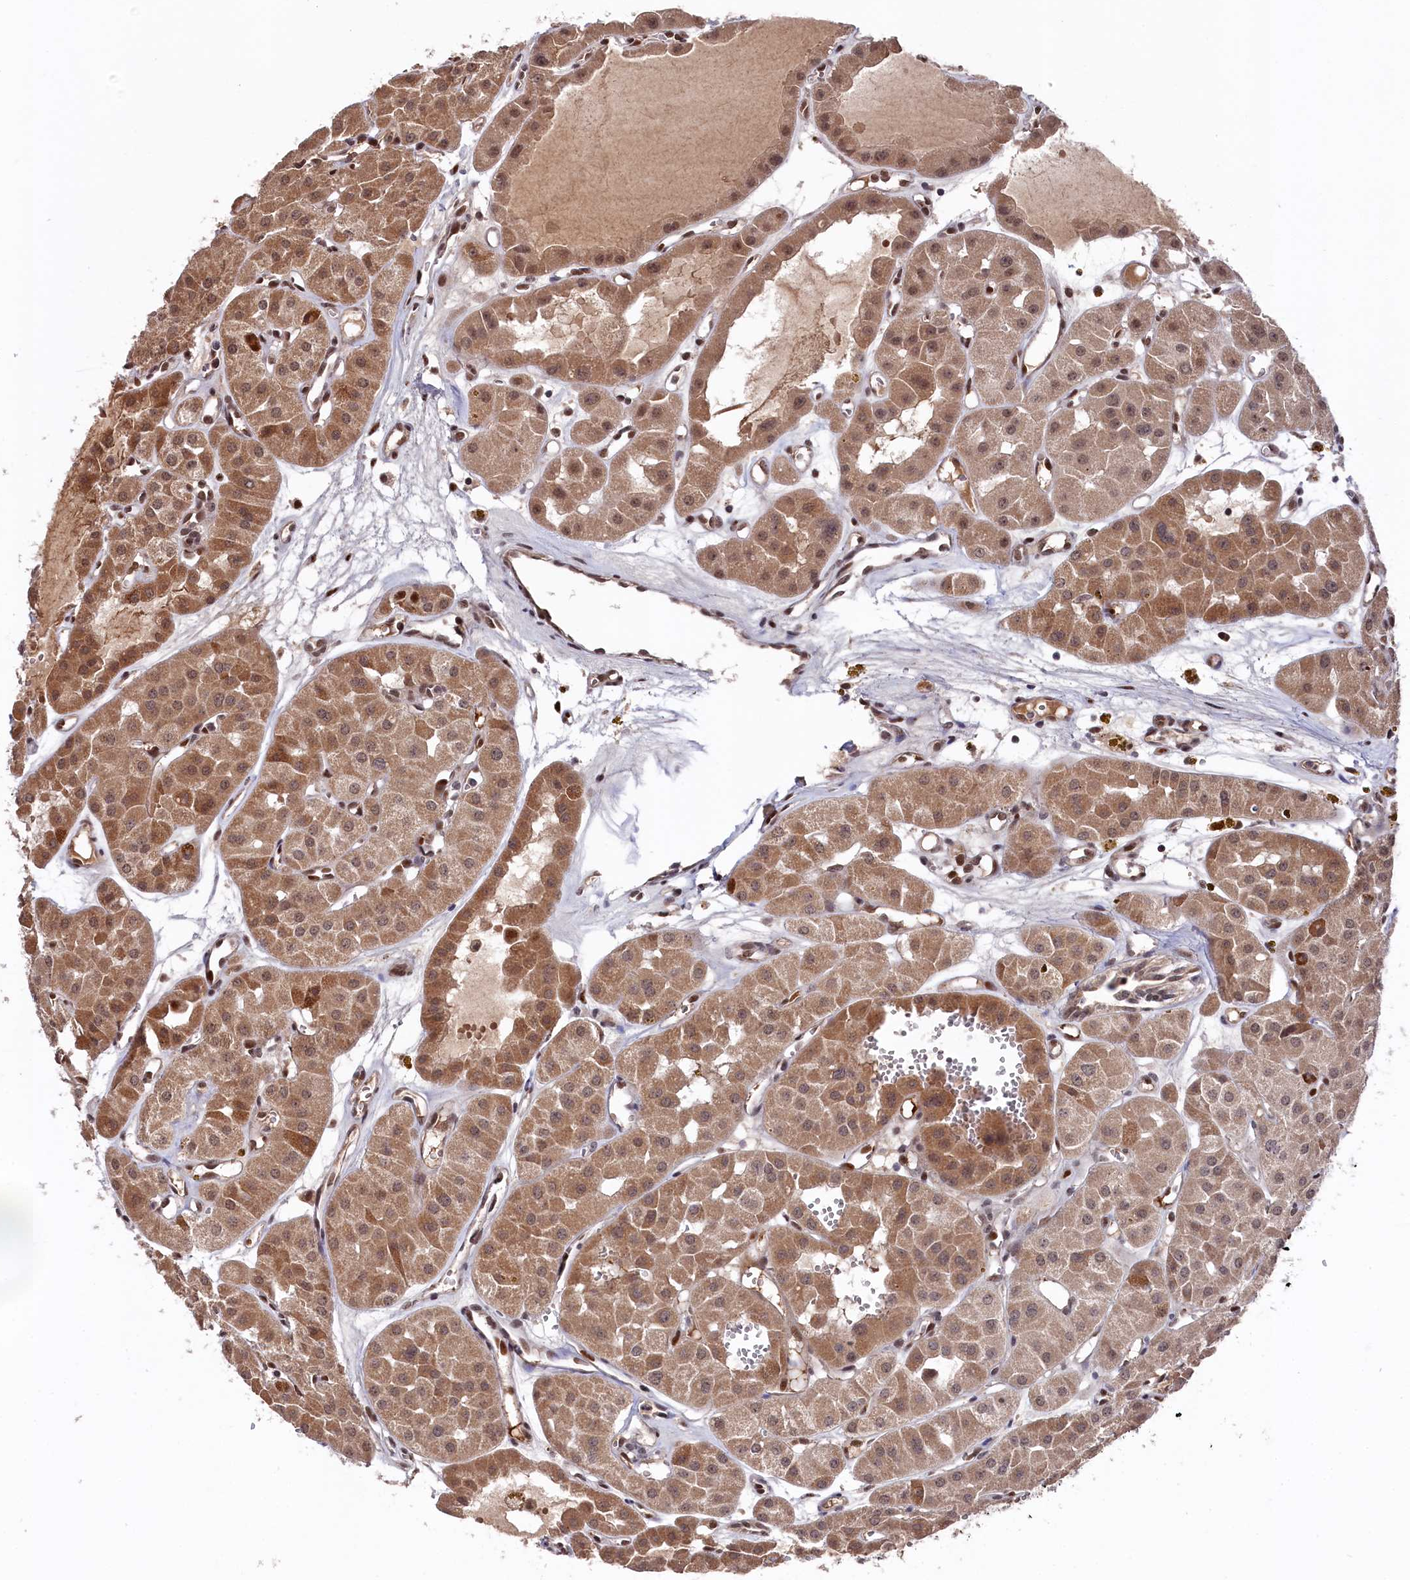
{"staining": {"intensity": "moderate", "quantity": ">75%", "location": "cytoplasmic/membranous,nuclear"}, "tissue": "renal cancer", "cell_type": "Tumor cells", "image_type": "cancer", "snomed": [{"axis": "morphology", "description": "Carcinoma, NOS"}, {"axis": "topography", "description": "Kidney"}], "caption": "A high-resolution photomicrograph shows immunohistochemistry (IHC) staining of renal cancer, which demonstrates moderate cytoplasmic/membranous and nuclear expression in about >75% of tumor cells.", "gene": "CLPX", "patient": {"sex": "female", "age": 75}}